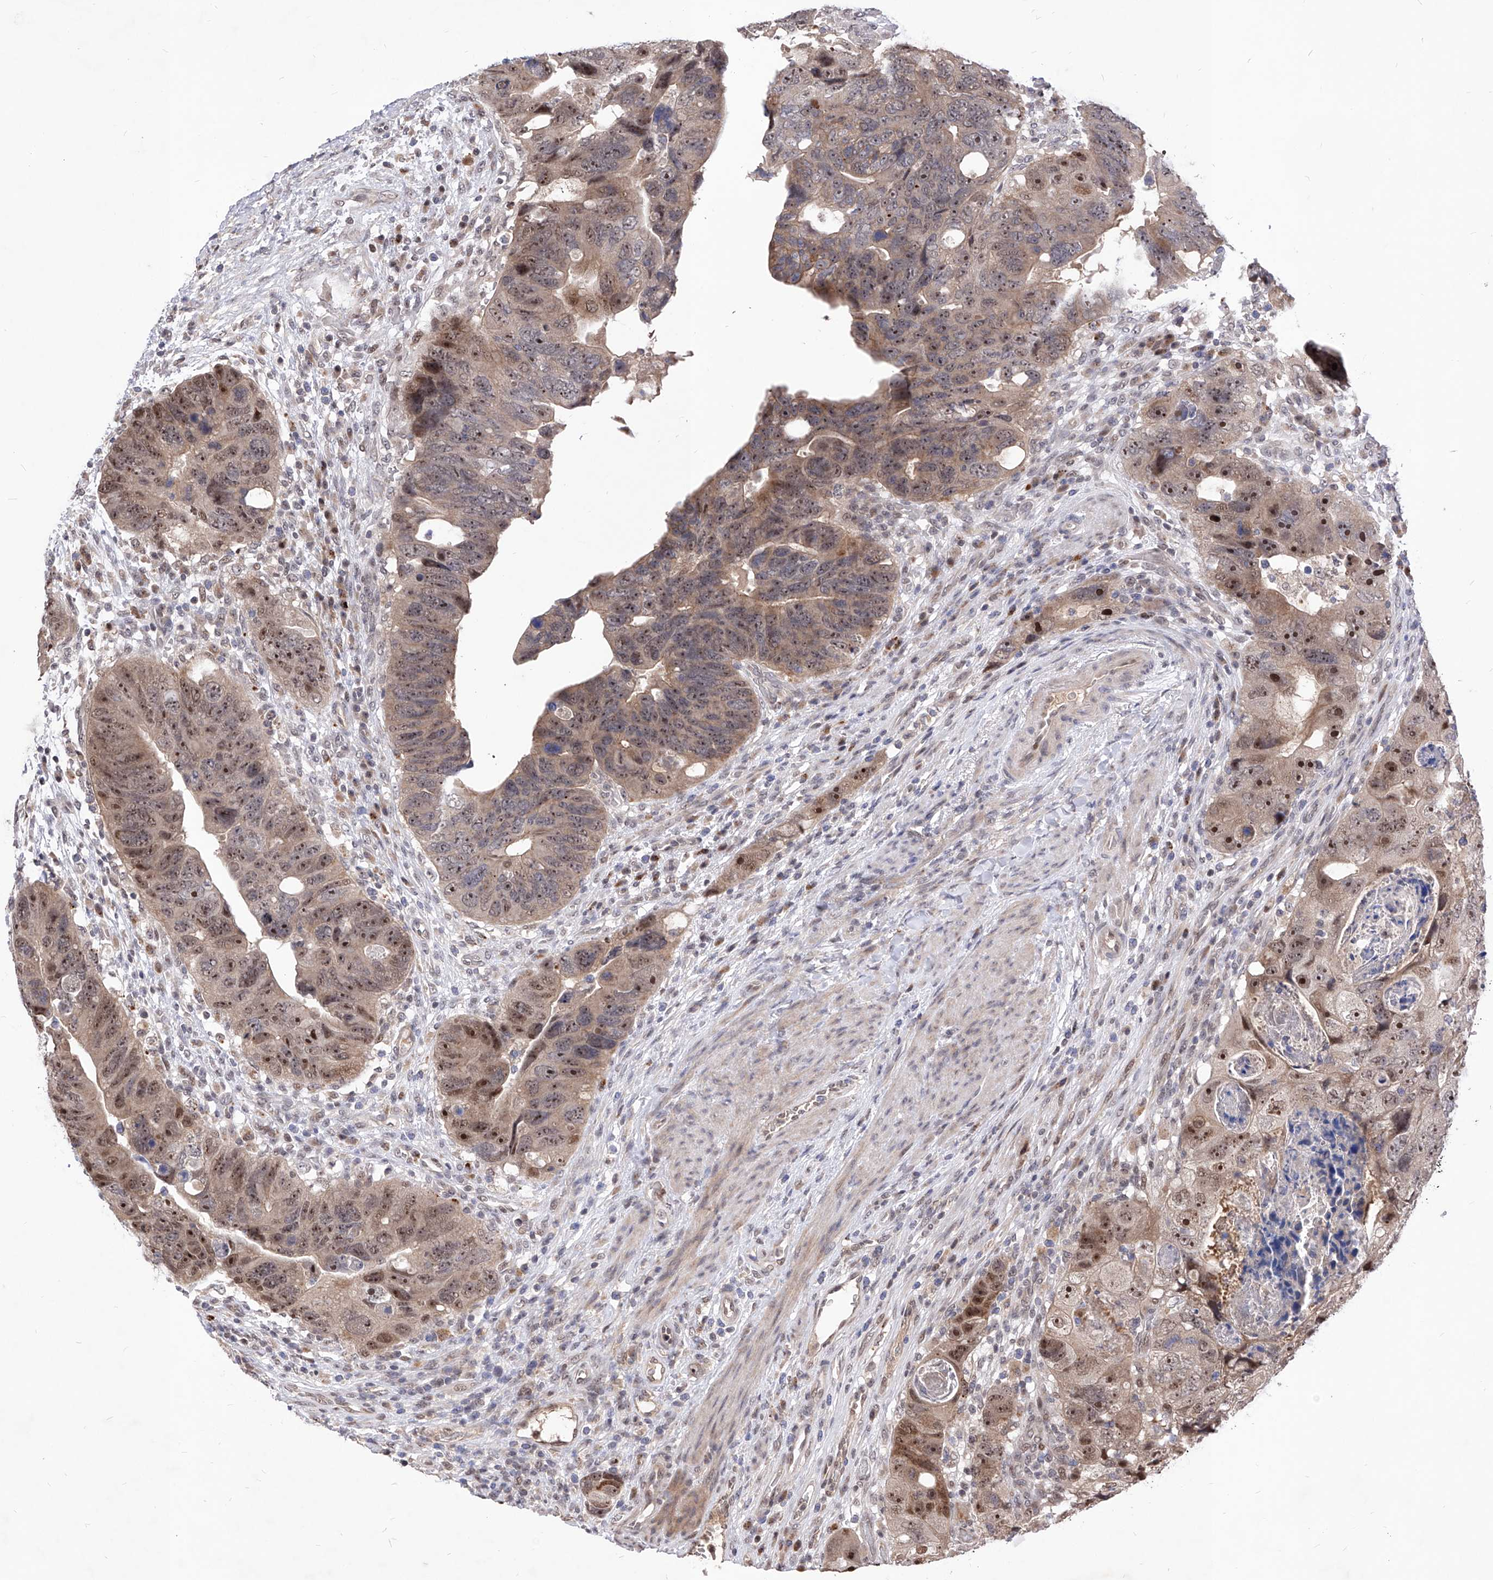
{"staining": {"intensity": "moderate", "quantity": ">75%", "location": "cytoplasmic/membranous,nuclear"}, "tissue": "colorectal cancer", "cell_type": "Tumor cells", "image_type": "cancer", "snomed": [{"axis": "morphology", "description": "Adenocarcinoma, NOS"}, {"axis": "topography", "description": "Rectum"}], "caption": "Protein expression analysis of colorectal cancer (adenocarcinoma) shows moderate cytoplasmic/membranous and nuclear expression in approximately >75% of tumor cells.", "gene": "LGR4", "patient": {"sex": "male", "age": 59}}